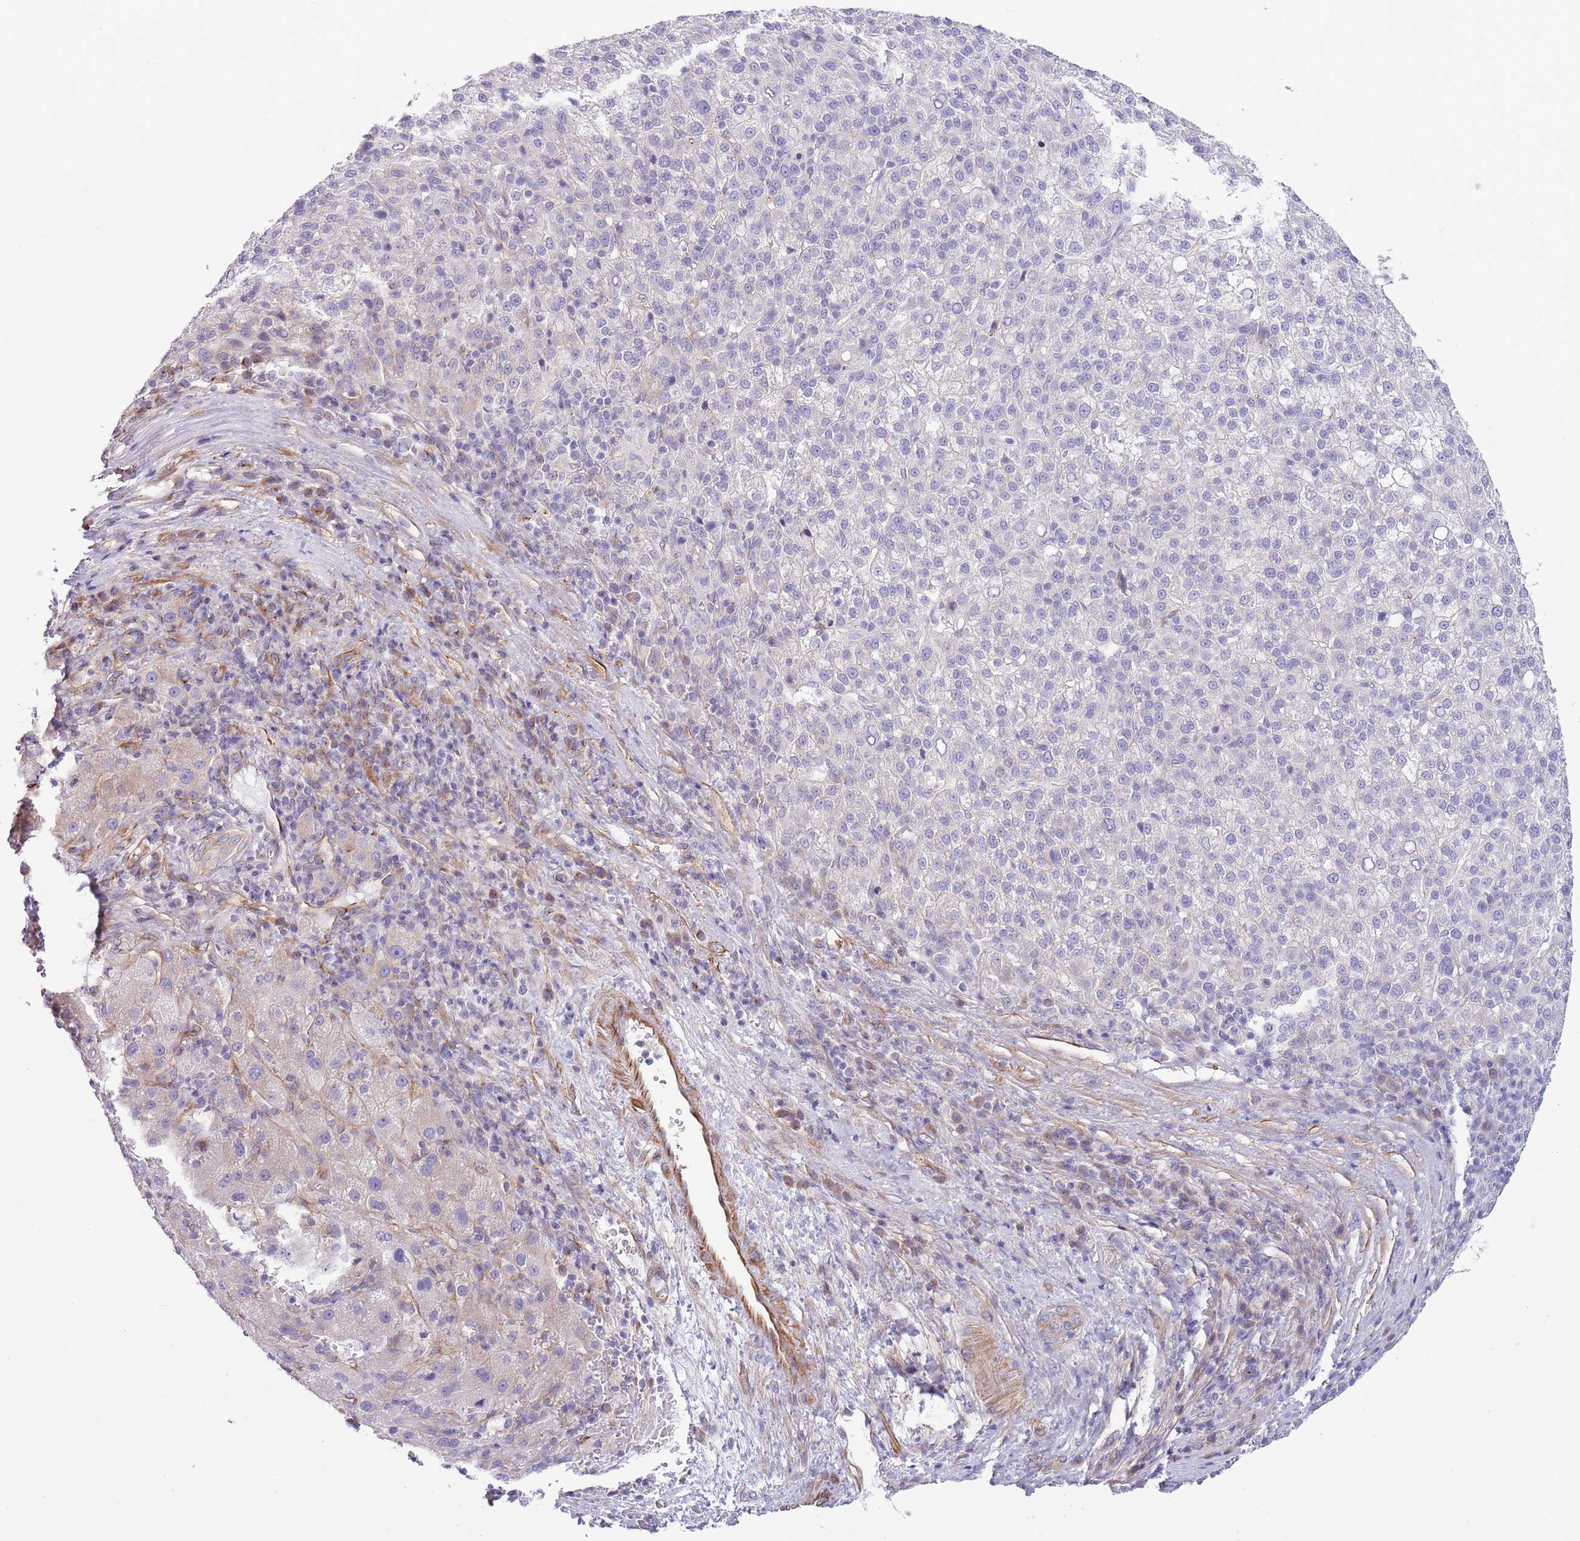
{"staining": {"intensity": "negative", "quantity": "none", "location": "none"}, "tissue": "liver cancer", "cell_type": "Tumor cells", "image_type": "cancer", "snomed": [{"axis": "morphology", "description": "Carcinoma, Hepatocellular, NOS"}, {"axis": "topography", "description": "Liver"}], "caption": "DAB immunohistochemical staining of liver cancer demonstrates no significant staining in tumor cells. The staining is performed using DAB brown chromogen with nuclei counter-stained in using hematoxylin.", "gene": "ZC4H2", "patient": {"sex": "female", "age": 58}}